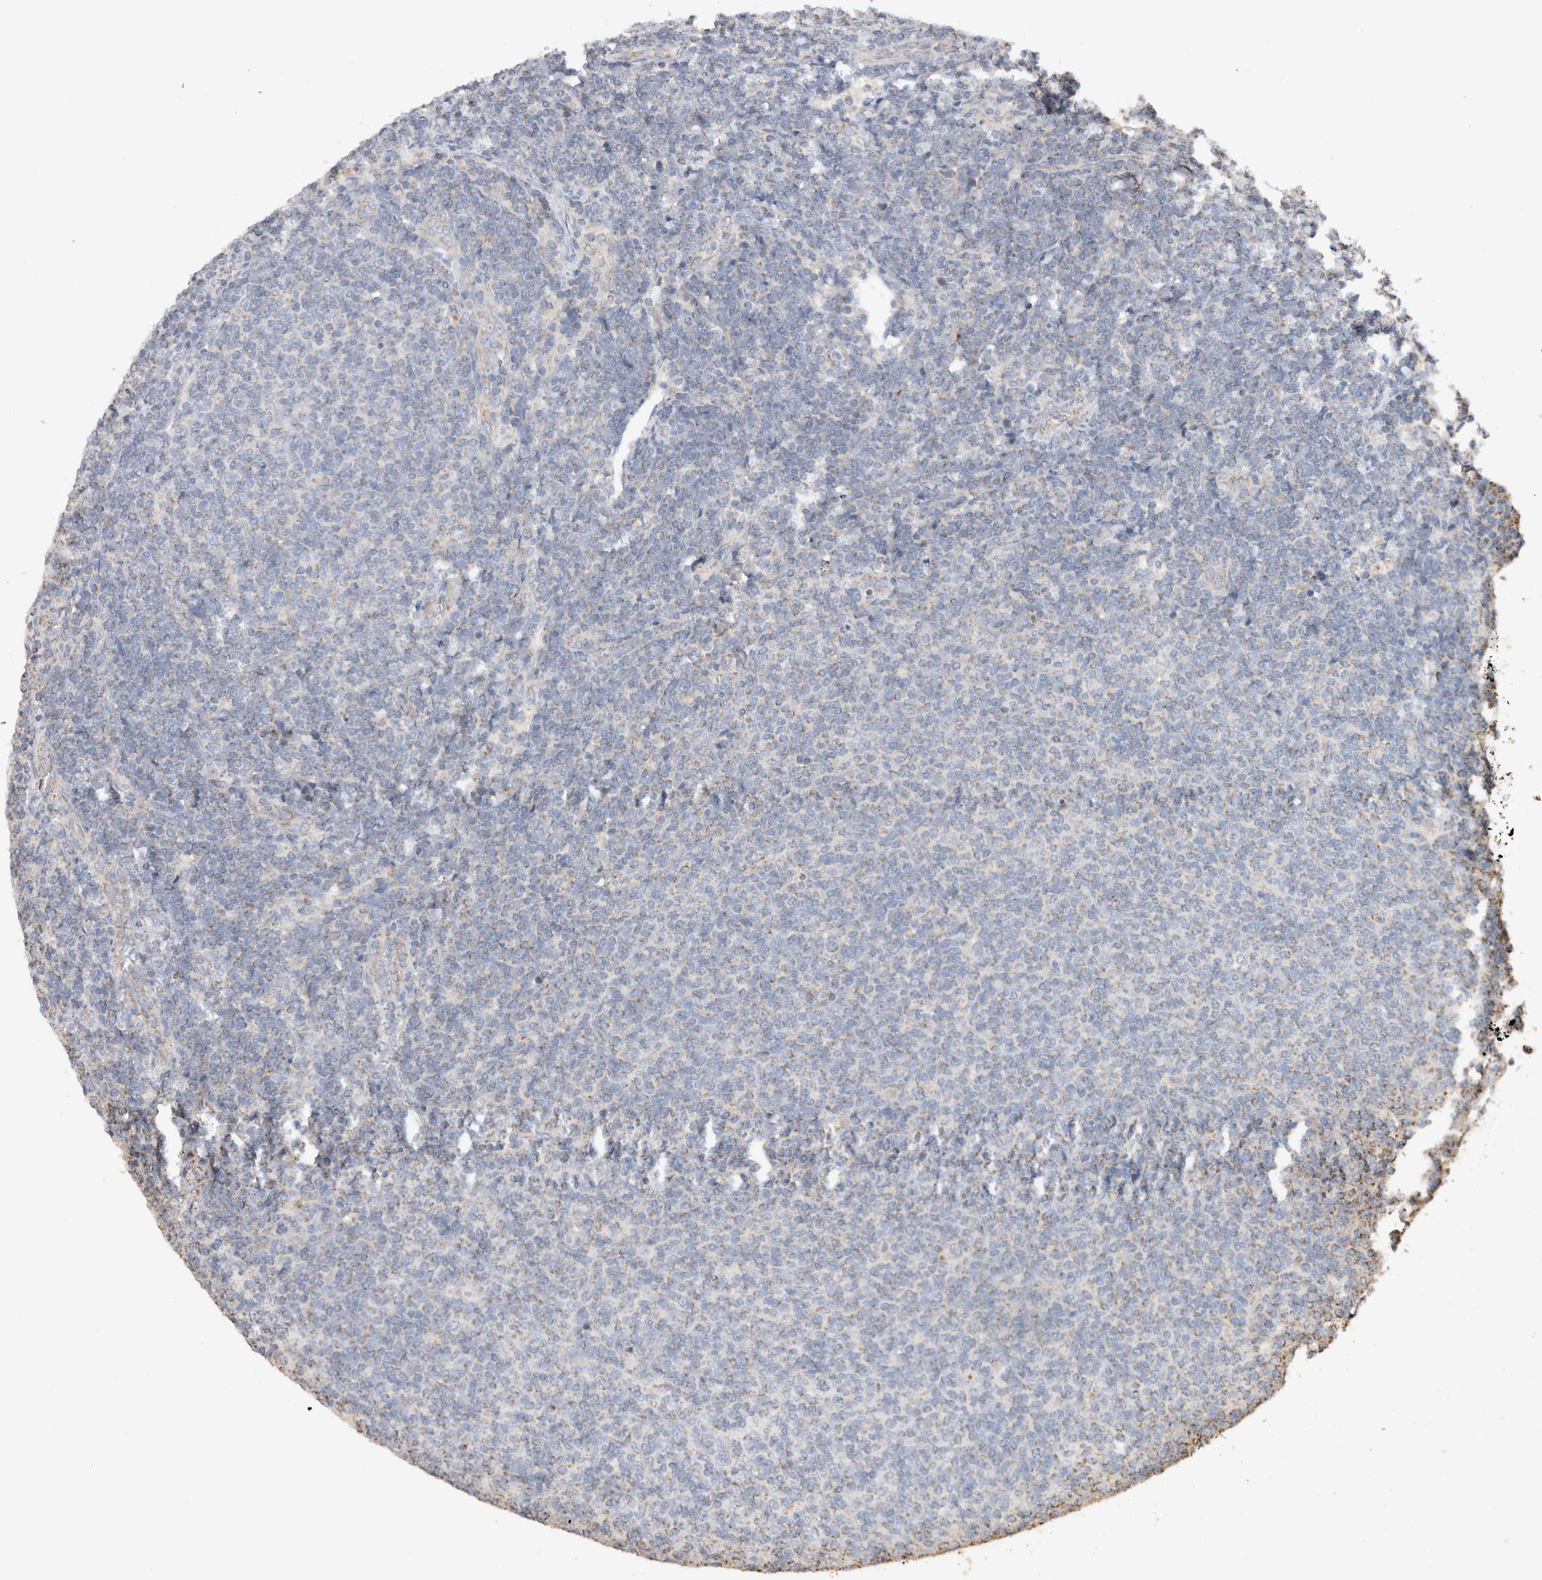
{"staining": {"intensity": "weak", "quantity": "<25%", "location": "cytoplasmic/membranous"}, "tissue": "lymphoma", "cell_type": "Tumor cells", "image_type": "cancer", "snomed": [{"axis": "morphology", "description": "Malignant lymphoma, non-Hodgkin's type, Low grade"}, {"axis": "topography", "description": "Lymph node"}], "caption": "This photomicrograph is of lymphoma stained with immunohistochemistry to label a protein in brown with the nuclei are counter-stained blue. There is no expression in tumor cells.", "gene": "IARS2", "patient": {"sex": "male", "age": 66}}